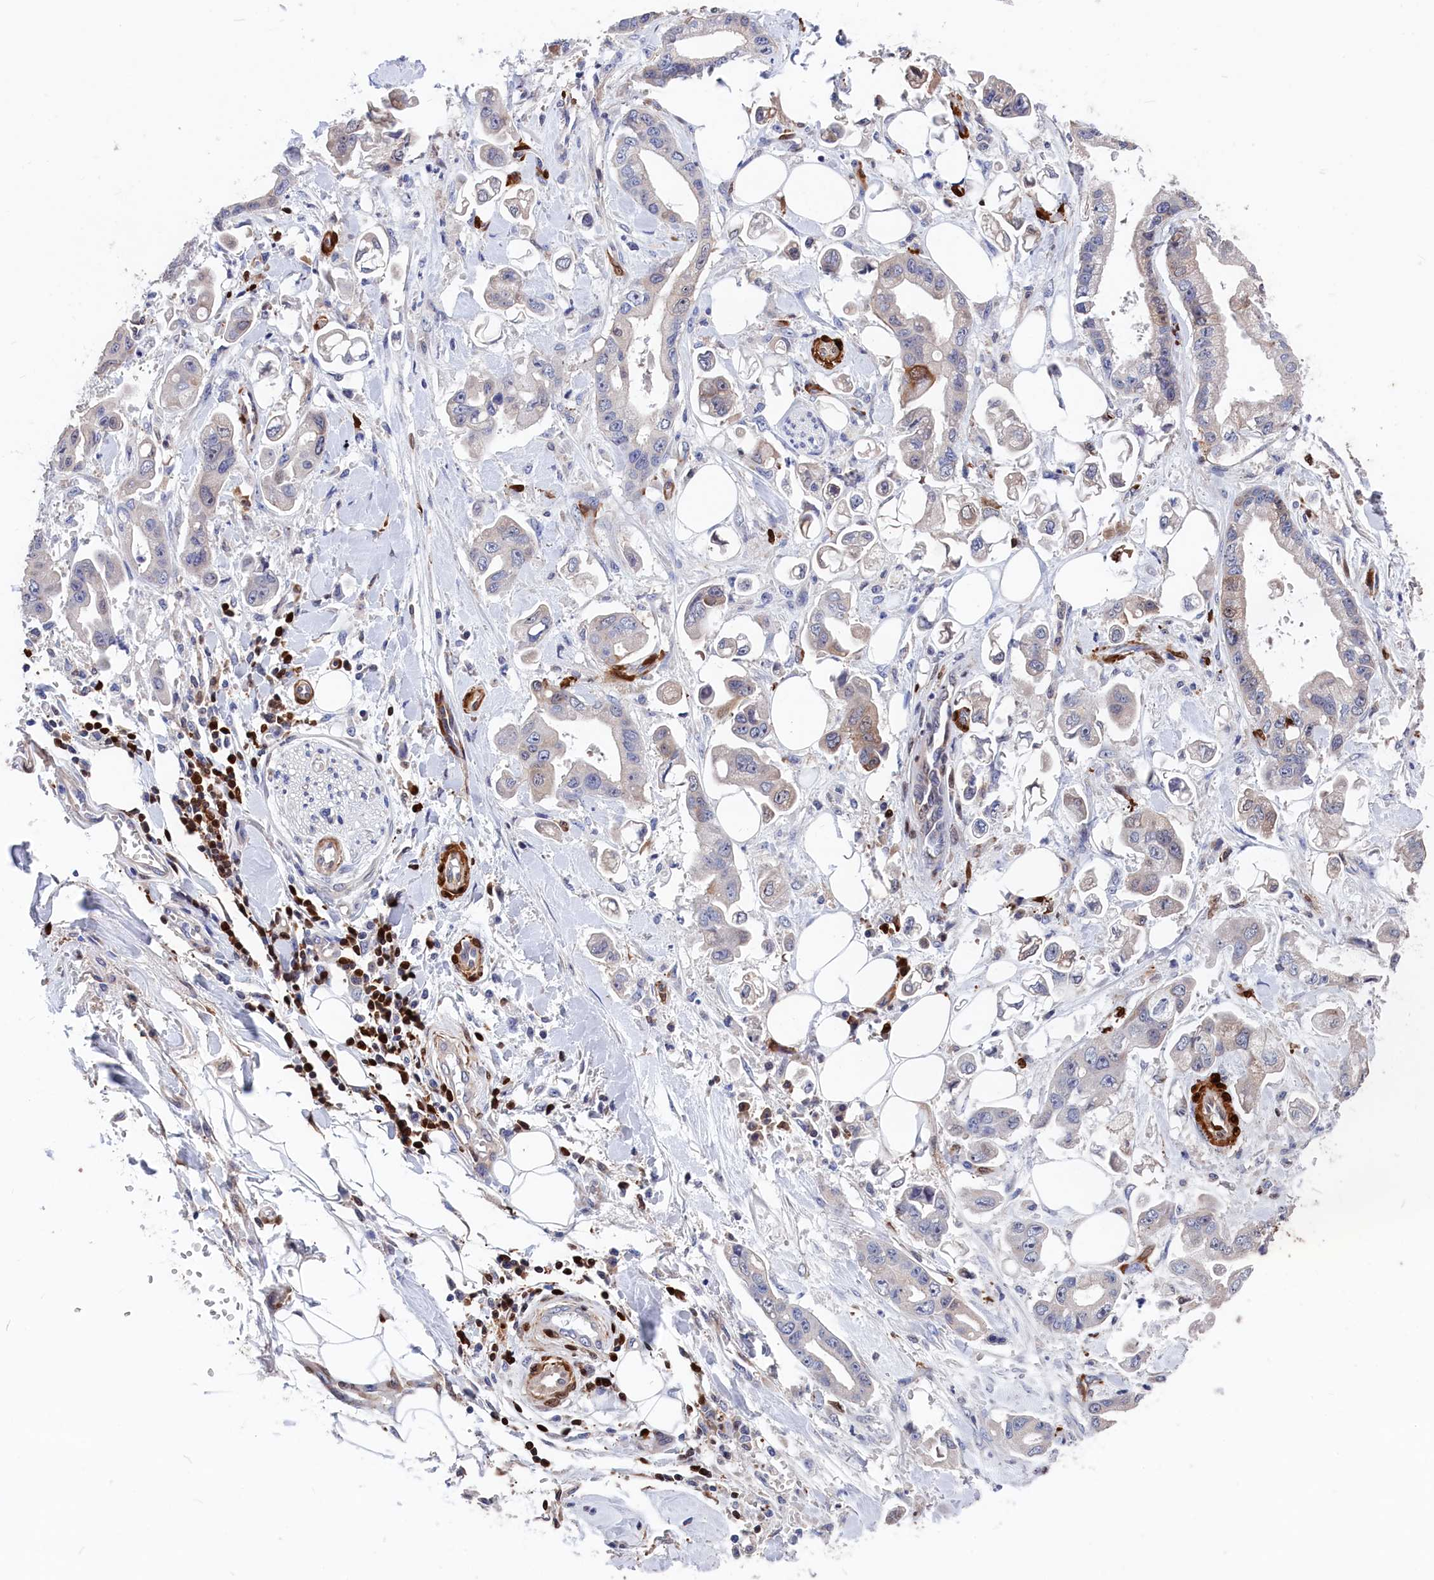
{"staining": {"intensity": "weak", "quantity": "<25%", "location": "cytoplasmic/membranous,nuclear"}, "tissue": "stomach cancer", "cell_type": "Tumor cells", "image_type": "cancer", "snomed": [{"axis": "morphology", "description": "Adenocarcinoma, NOS"}, {"axis": "topography", "description": "Stomach"}], "caption": "Photomicrograph shows no protein staining in tumor cells of stomach adenocarcinoma tissue.", "gene": "CRIP1", "patient": {"sex": "male", "age": 62}}